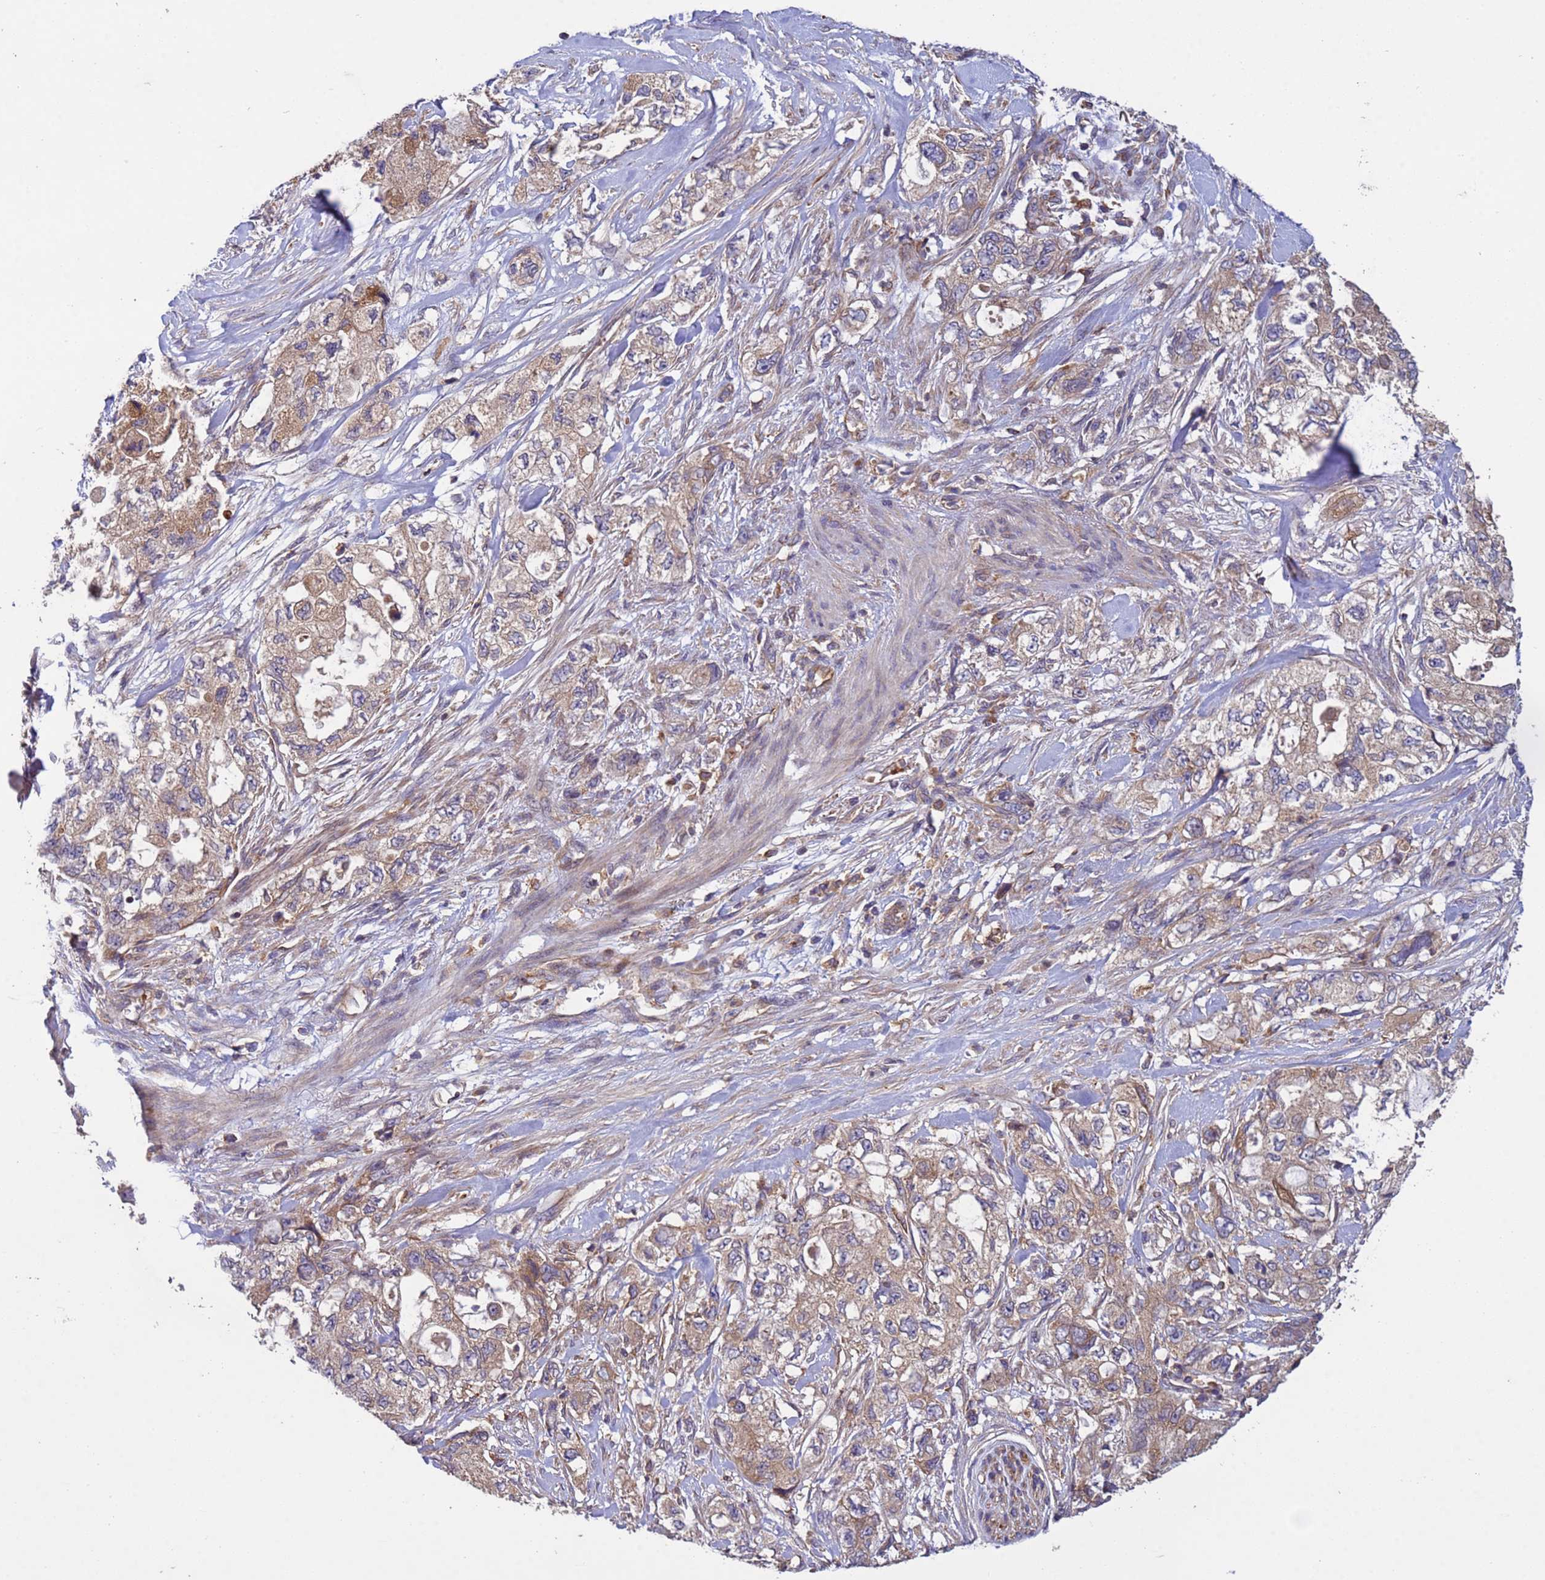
{"staining": {"intensity": "moderate", "quantity": ">75%", "location": "cytoplasmic/membranous"}, "tissue": "pancreatic cancer", "cell_type": "Tumor cells", "image_type": "cancer", "snomed": [{"axis": "morphology", "description": "Adenocarcinoma, NOS"}, {"axis": "topography", "description": "Pancreas"}], "caption": "Human adenocarcinoma (pancreatic) stained with a protein marker reveals moderate staining in tumor cells.", "gene": "RAB10", "patient": {"sex": "female", "age": 73}}